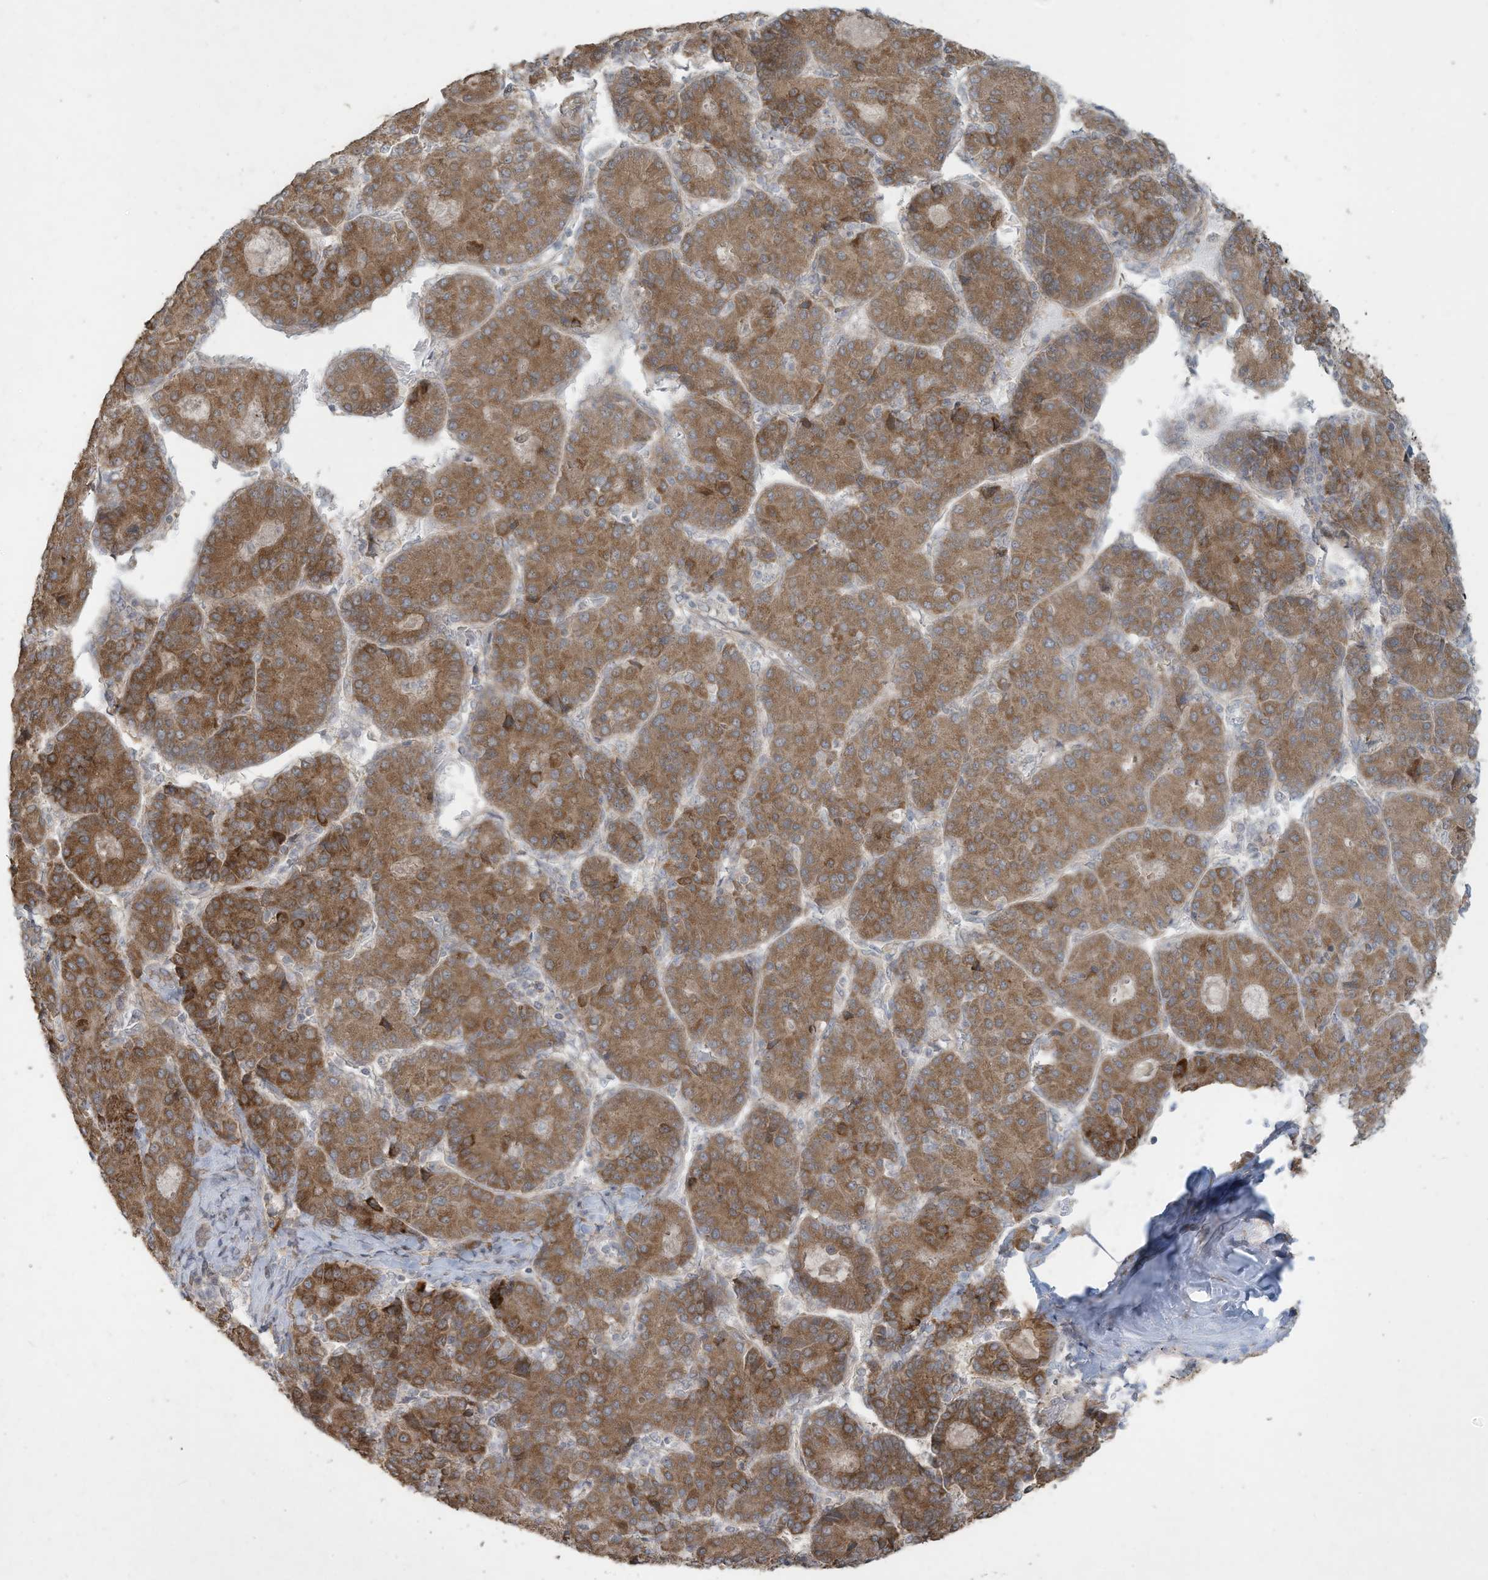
{"staining": {"intensity": "moderate", "quantity": ">75%", "location": "cytoplasmic/membranous"}, "tissue": "liver cancer", "cell_type": "Tumor cells", "image_type": "cancer", "snomed": [{"axis": "morphology", "description": "Carcinoma, Hepatocellular, NOS"}, {"axis": "topography", "description": "Liver"}], "caption": "Brown immunohistochemical staining in liver cancer (hepatocellular carcinoma) displays moderate cytoplasmic/membranous staining in approximately >75% of tumor cells.", "gene": "MAGIX", "patient": {"sex": "male", "age": 65}}